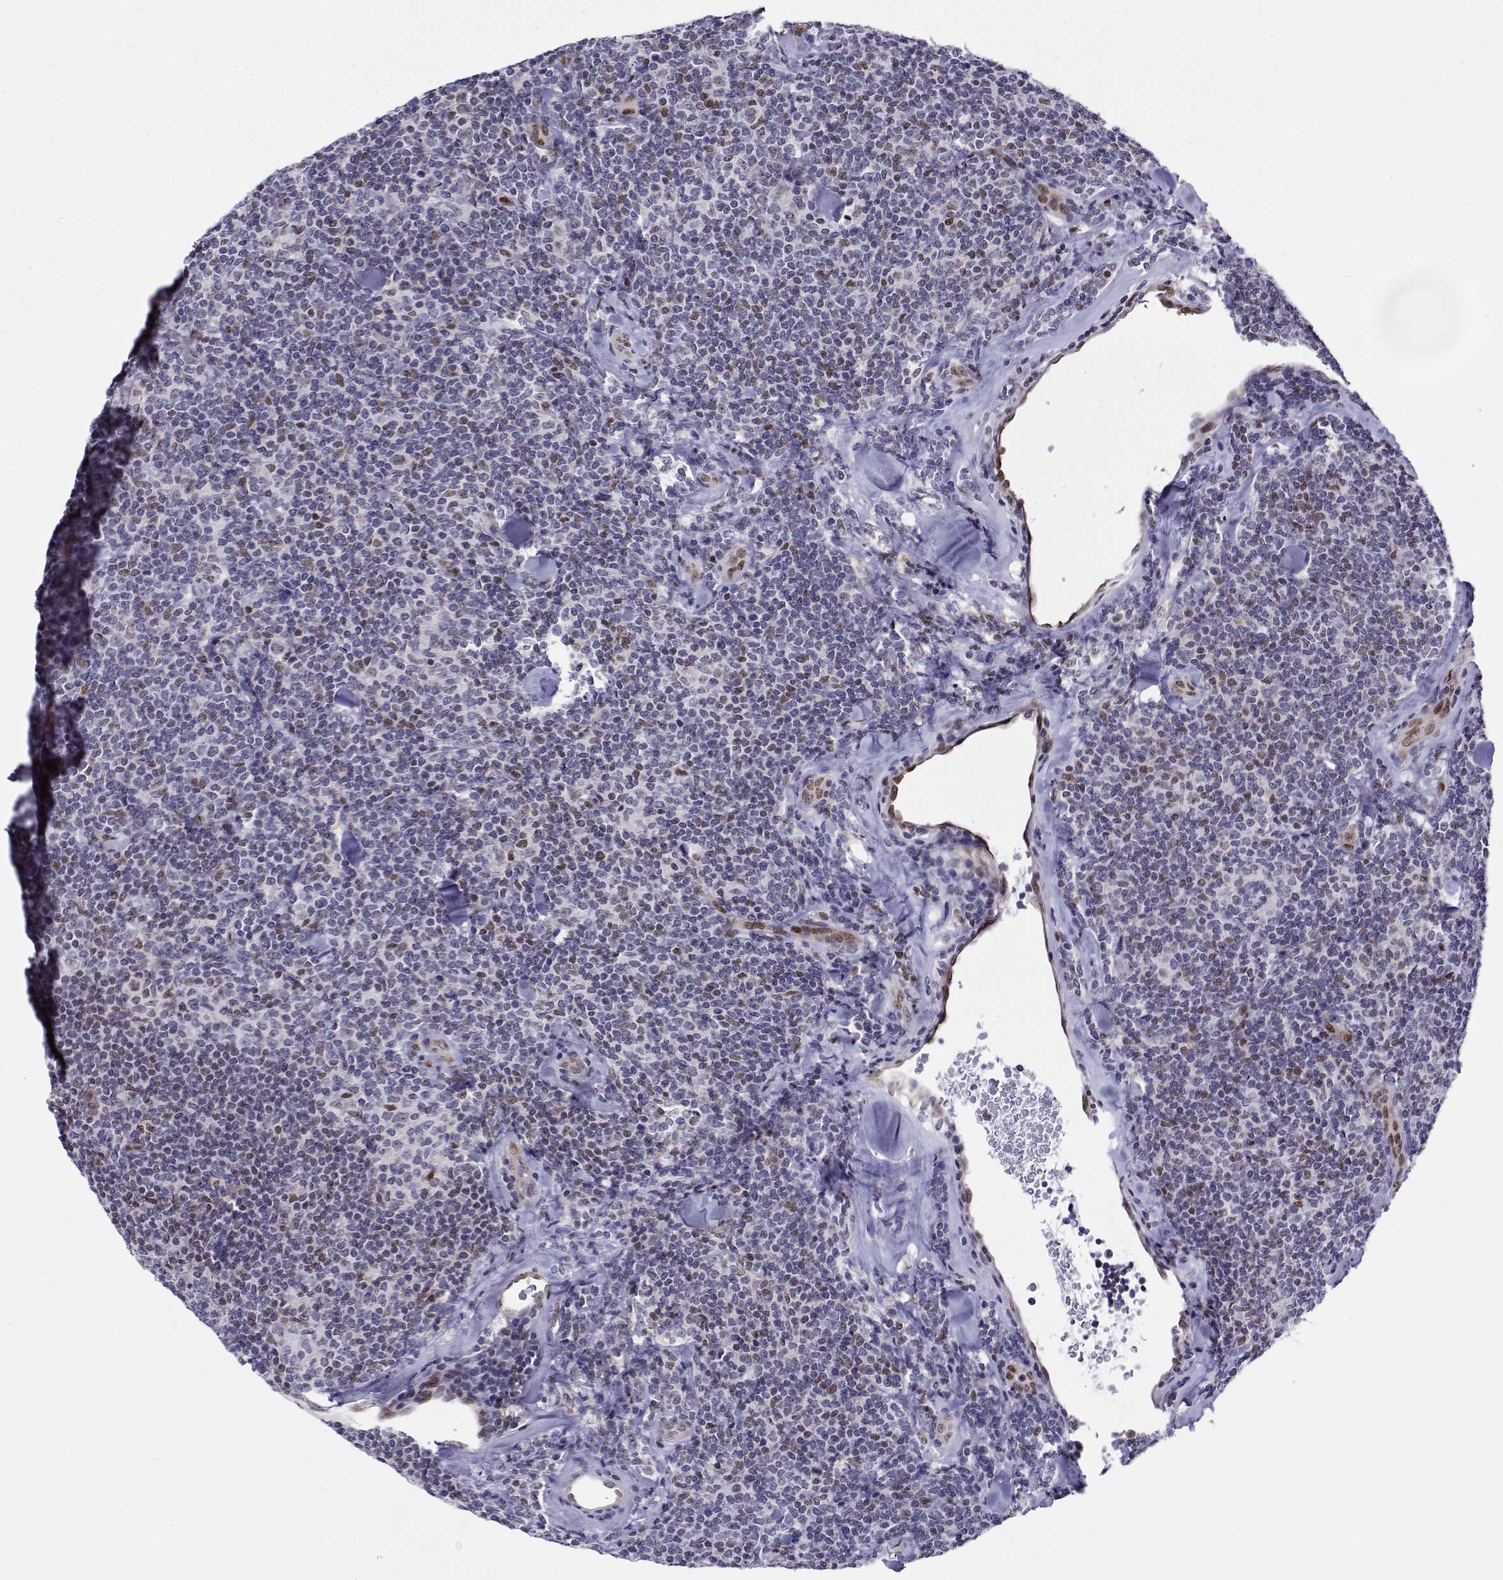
{"staining": {"intensity": "negative", "quantity": "none", "location": "none"}, "tissue": "lymphoma", "cell_type": "Tumor cells", "image_type": "cancer", "snomed": [{"axis": "morphology", "description": "Malignant lymphoma, non-Hodgkin's type, Low grade"}, {"axis": "topography", "description": "Lymph node"}], "caption": "Tumor cells are negative for brown protein staining in malignant lymphoma, non-Hodgkin's type (low-grade).", "gene": "ERF", "patient": {"sex": "female", "age": 56}}